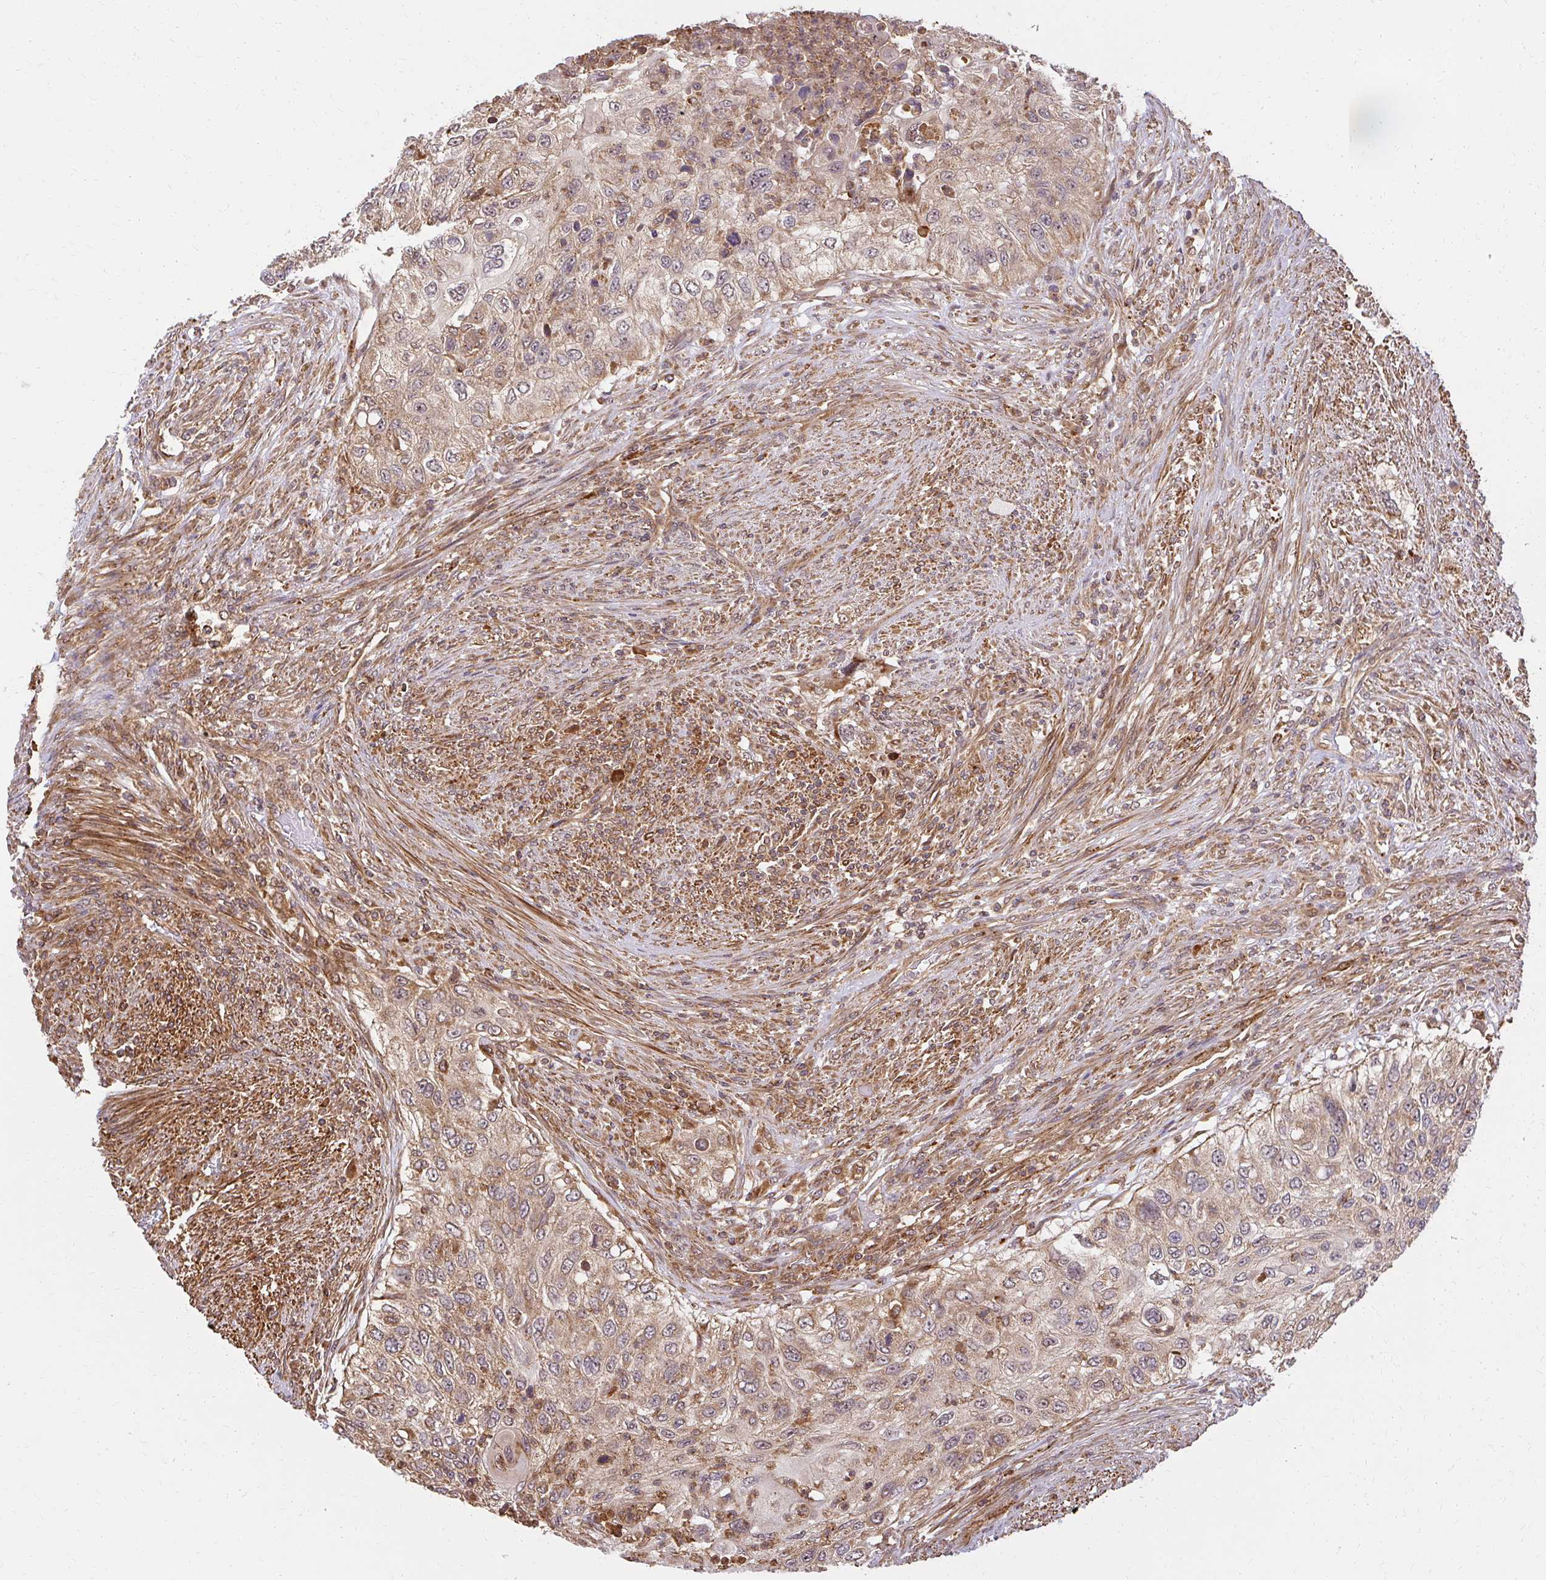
{"staining": {"intensity": "moderate", "quantity": ">75%", "location": "cytoplasmic/membranous"}, "tissue": "urothelial cancer", "cell_type": "Tumor cells", "image_type": "cancer", "snomed": [{"axis": "morphology", "description": "Urothelial carcinoma, High grade"}, {"axis": "topography", "description": "Urinary bladder"}], "caption": "Urothelial cancer was stained to show a protein in brown. There is medium levels of moderate cytoplasmic/membranous positivity in approximately >75% of tumor cells. The protein of interest is shown in brown color, while the nuclei are stained blue.", "gene": "GNS", "patient": {"sex": "female", "age": 60}}